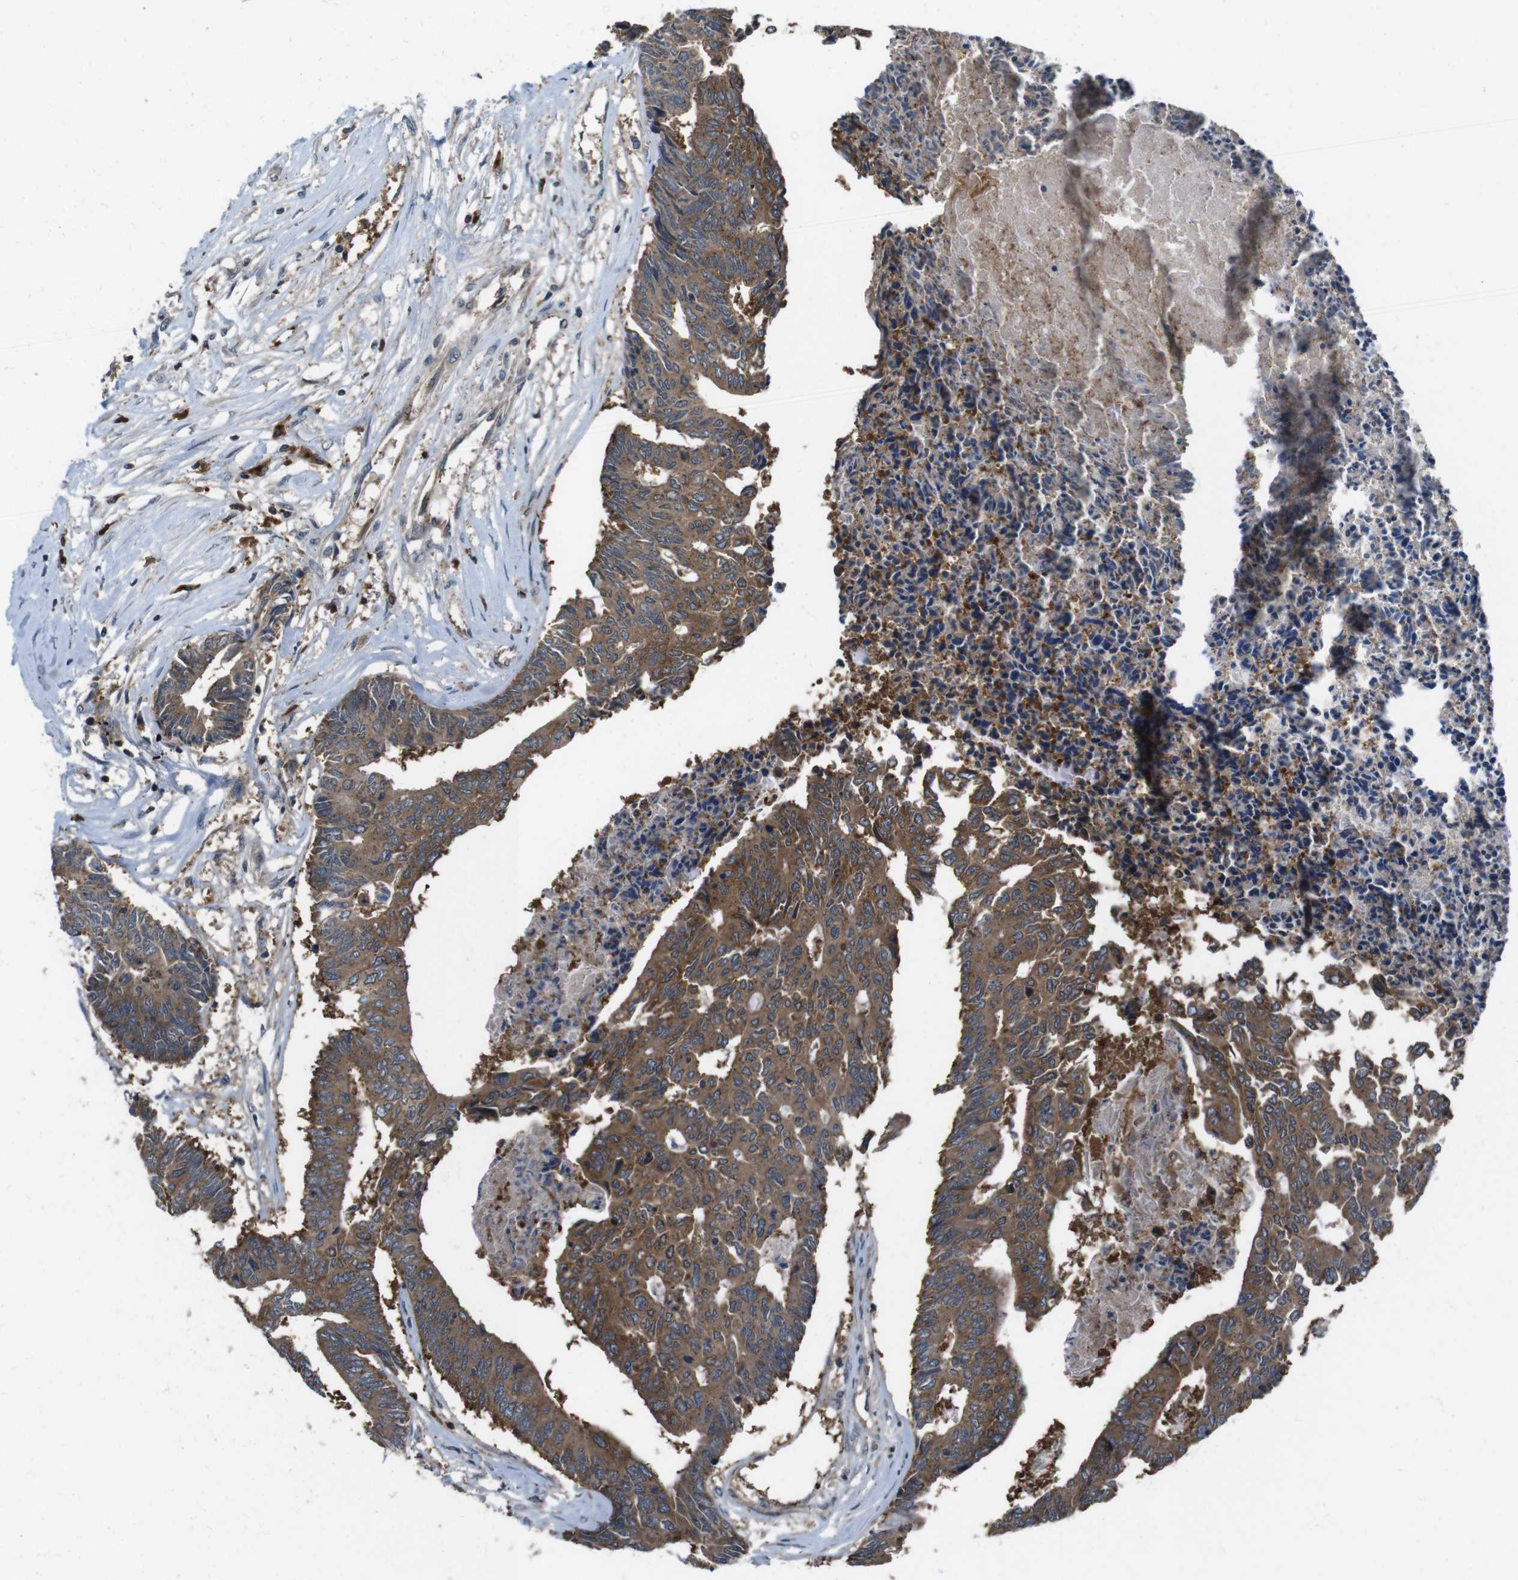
{"staining": {"intensity": "moderate", "quantity": ">75%", "location": "cytoplasmic/membranous"}, "tissue": "colorectal cancer", "cell_type": "Tumor cells", "image_type": "cancer", "snomed": [{"axis": "morphology", "description": "Adenocarcinoma, NOS"}, {"axis": "topography", "description": "Rectum"}], "caption": "Tumor cells exhibit medium levels of moderate cytoplasmic/membranous staining in approximately >75% of cells in colorectal cancer (adenocarcinoma).", "gene": "SLC22A23", "patient": {"sex": "male", "age": 63}}